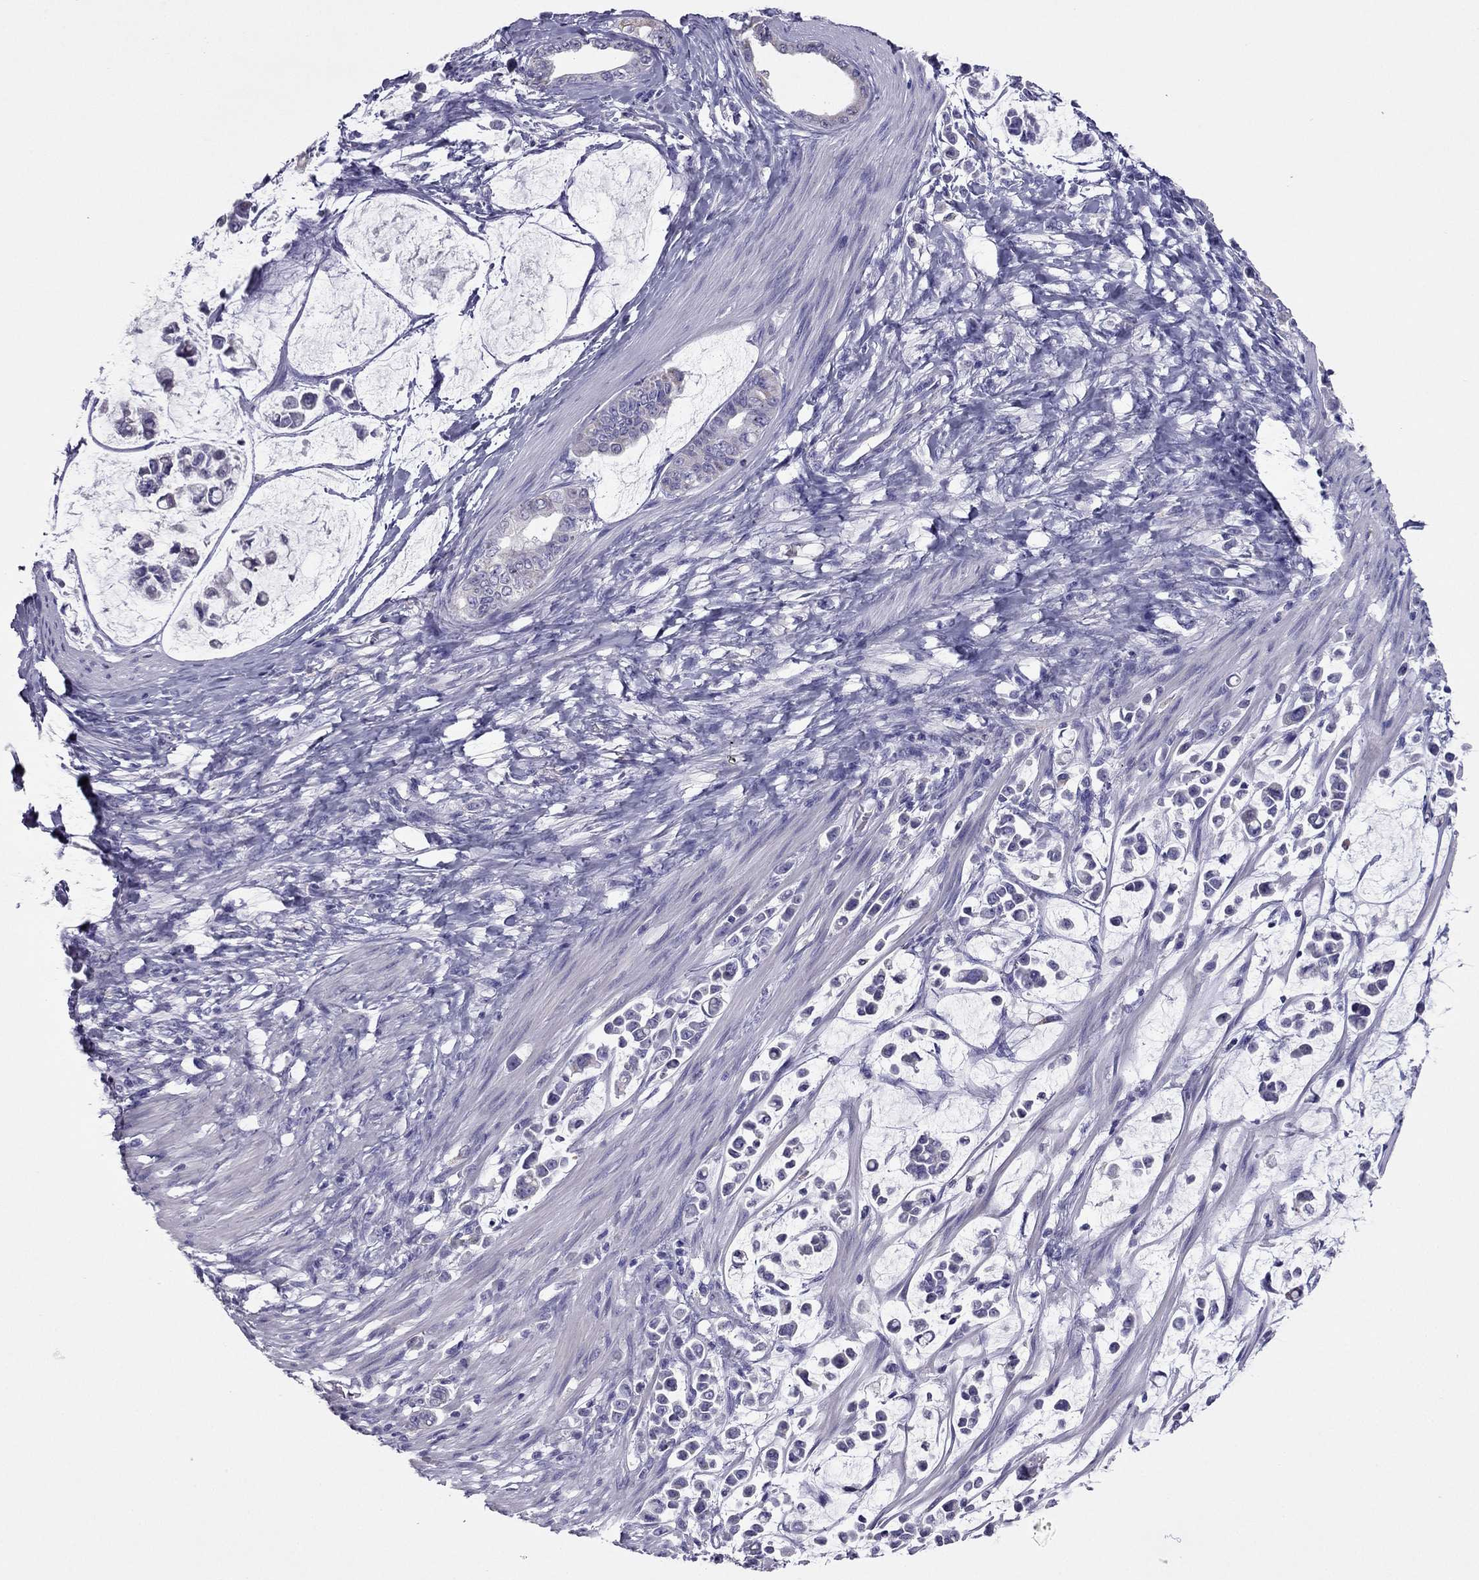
{"staining": {"intensity": "negative", "quantity": "none", "location": "none"}, "tissue": "stomach cancer", "cell_type": "Tumor cells", "image_type": "cancer", "snomed": [{"axis": "morphology", "description": "Adenocarcinoma, NOS"}, {"axis": "topography", "description": "Stomach"}], "caption": "IHC of human stomach cancer exhibits no expression in tumor cells.", "gene": "MAEL", "patient": {"sex": "male", "age": 82}}